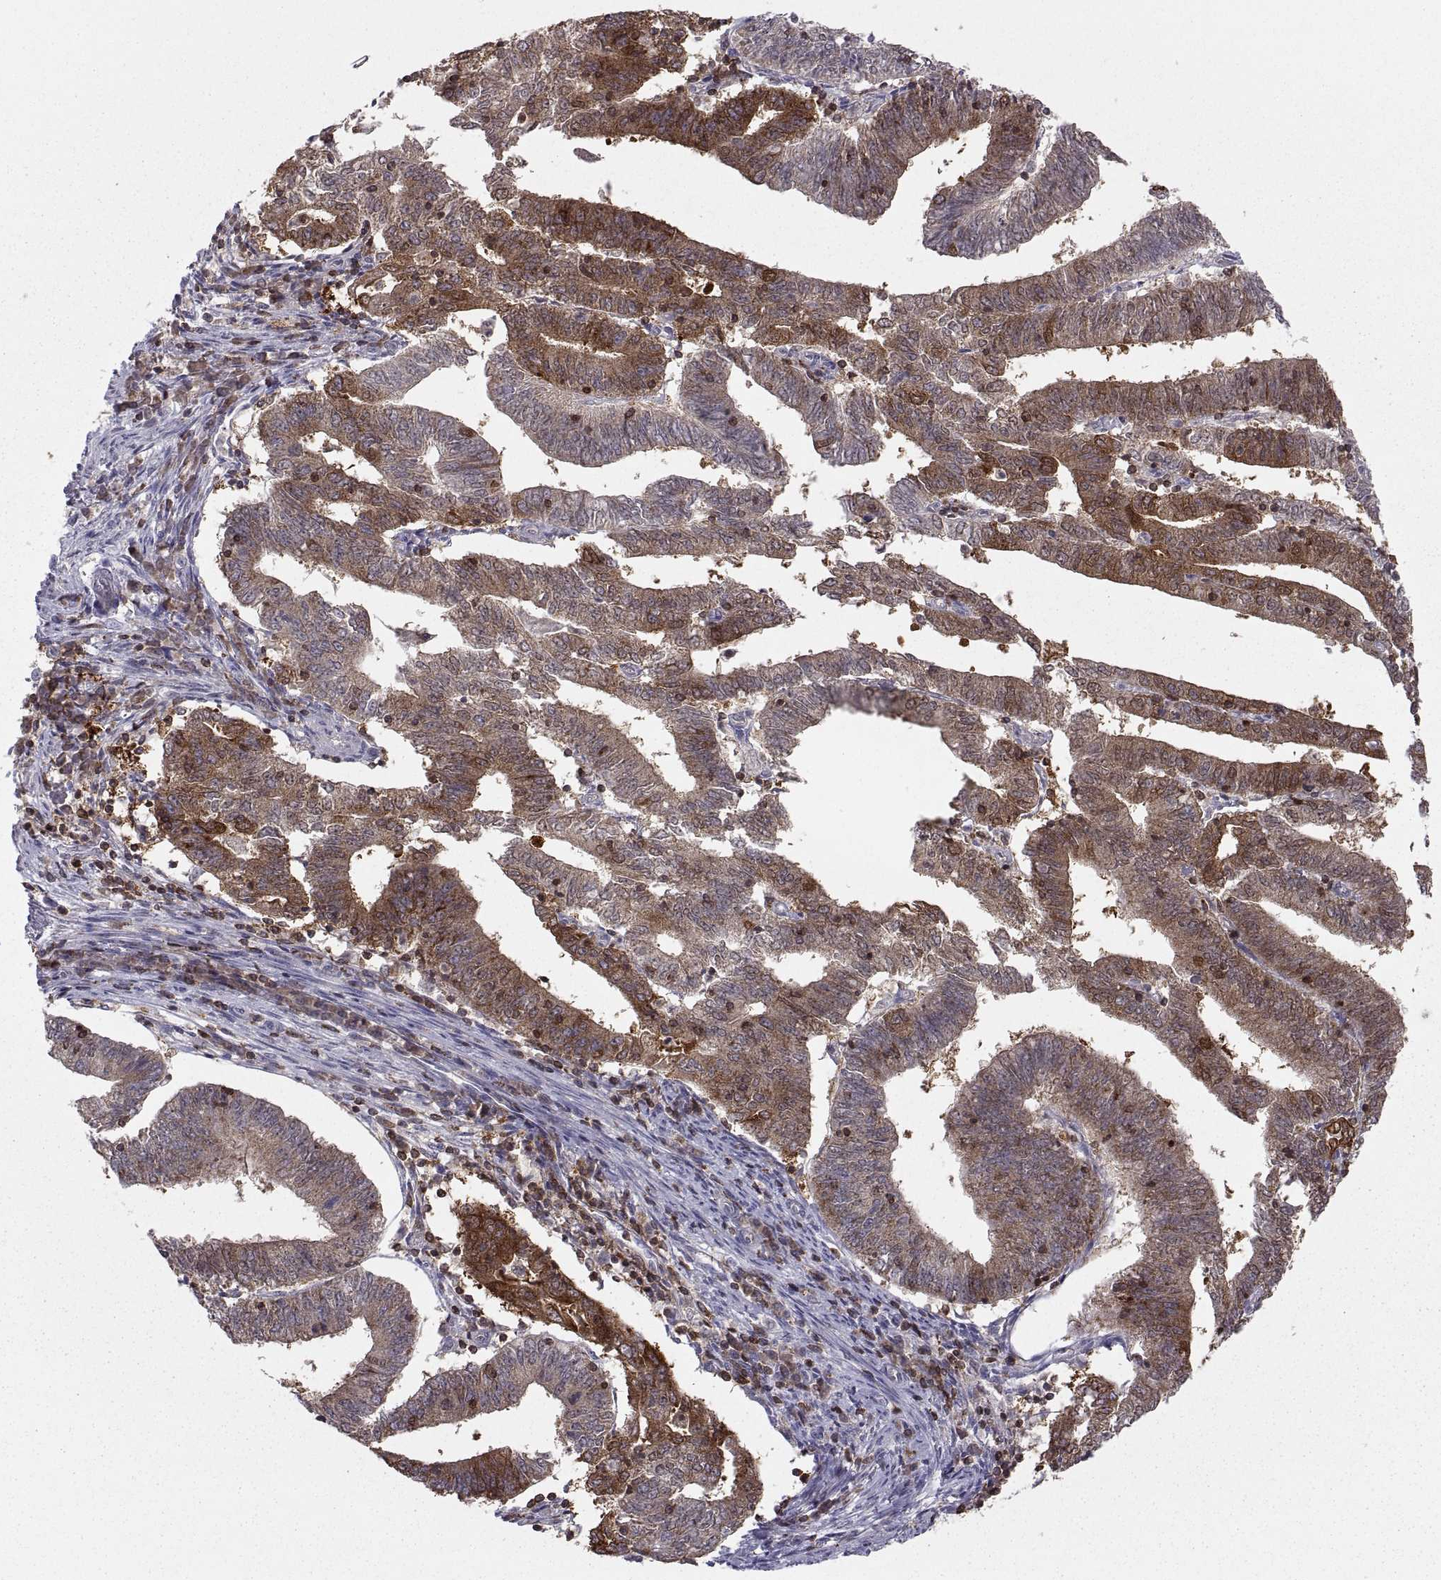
{"staining": {"intensity": "strong", "quantity": "25%-75%", "location": "cytoplasmic/membranous"}, "tissue": "endometrial cancer", "cell_type": "Tumor cells", "image_type": "cancer", "snomed": [{"axis": "morphology", "description": "Adenocarcinoma, NOS"}, {"axis": "topography", "description": "Endometrium"}], "caption": "A high amount of strong cytoplasmic/membranous positivity is identified in about 25%-75% of tumor cells in adenocarcinoma (endometrial) tissue. The protein of interest is shown in brown color, while the nuclei are stained blue.", "gene": "EZR", "patient": {"sex": "female", "age": 82}}